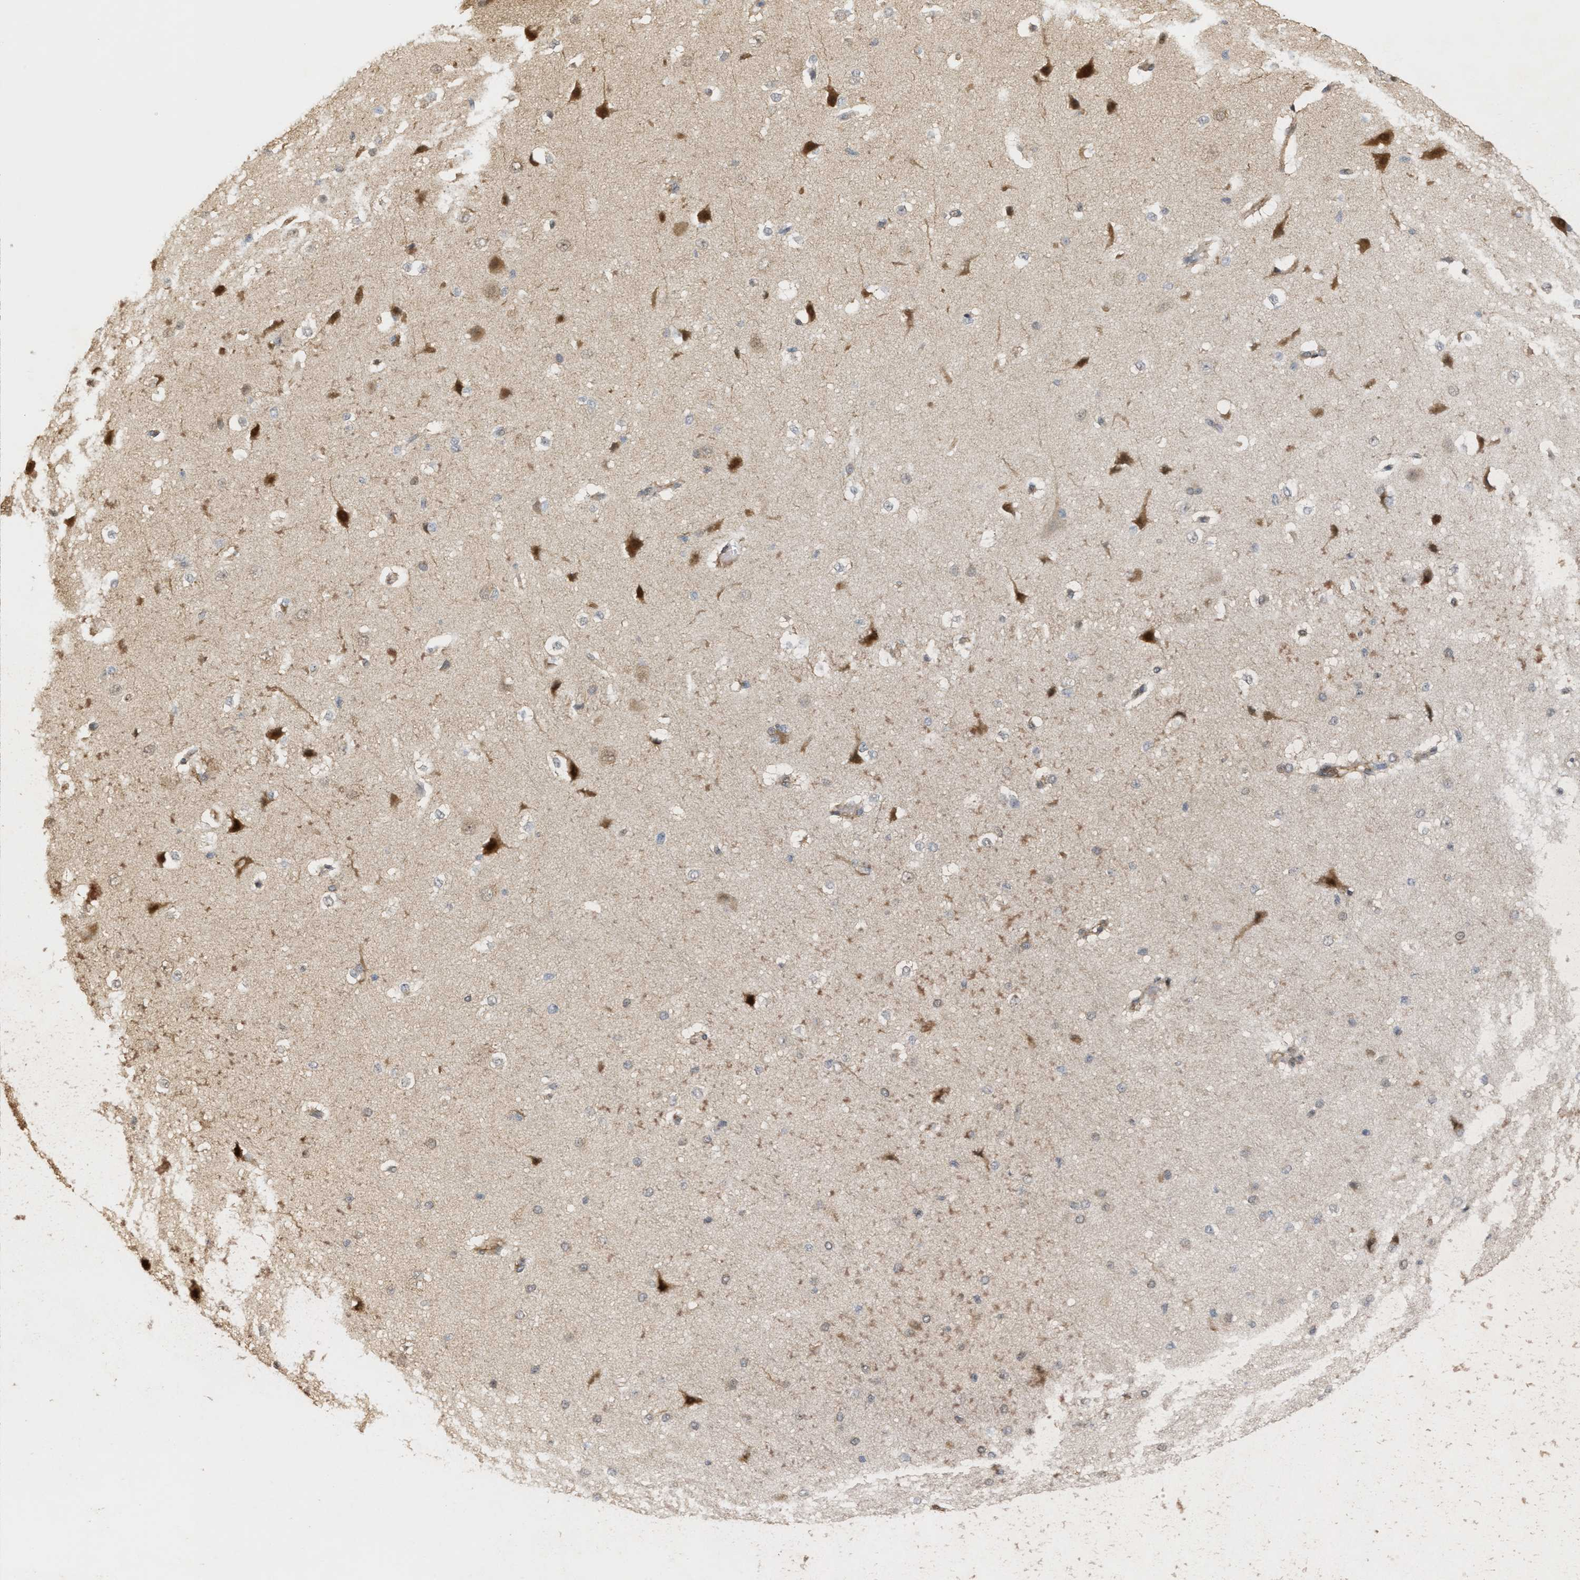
{"staining": {"intensity": "moderate", "quantity": ">75%", "location": "cytoplasmic/membranous,nuclear"}, "tissue": "cerebral cortex", "cell_type": "Endothelial cells", "image_type": "normal", "snomed": [{"axis": "morphology", "description": "Normal tissue, NOS"}, {"axis": "morphology", "description": "Developmental malformation"}, {"axis": "topography", "description": "Cerebral cortex"}], "caption": "An IHC micrograph of benign tissue is shown. Protein staining in brown highlights moderate cytoplasmic/membranous,nuclear positivity in cerebral cortex within endothelial cells.", "gene": "ZFAND5", "patient": {"sex": "female", "age": 30}}